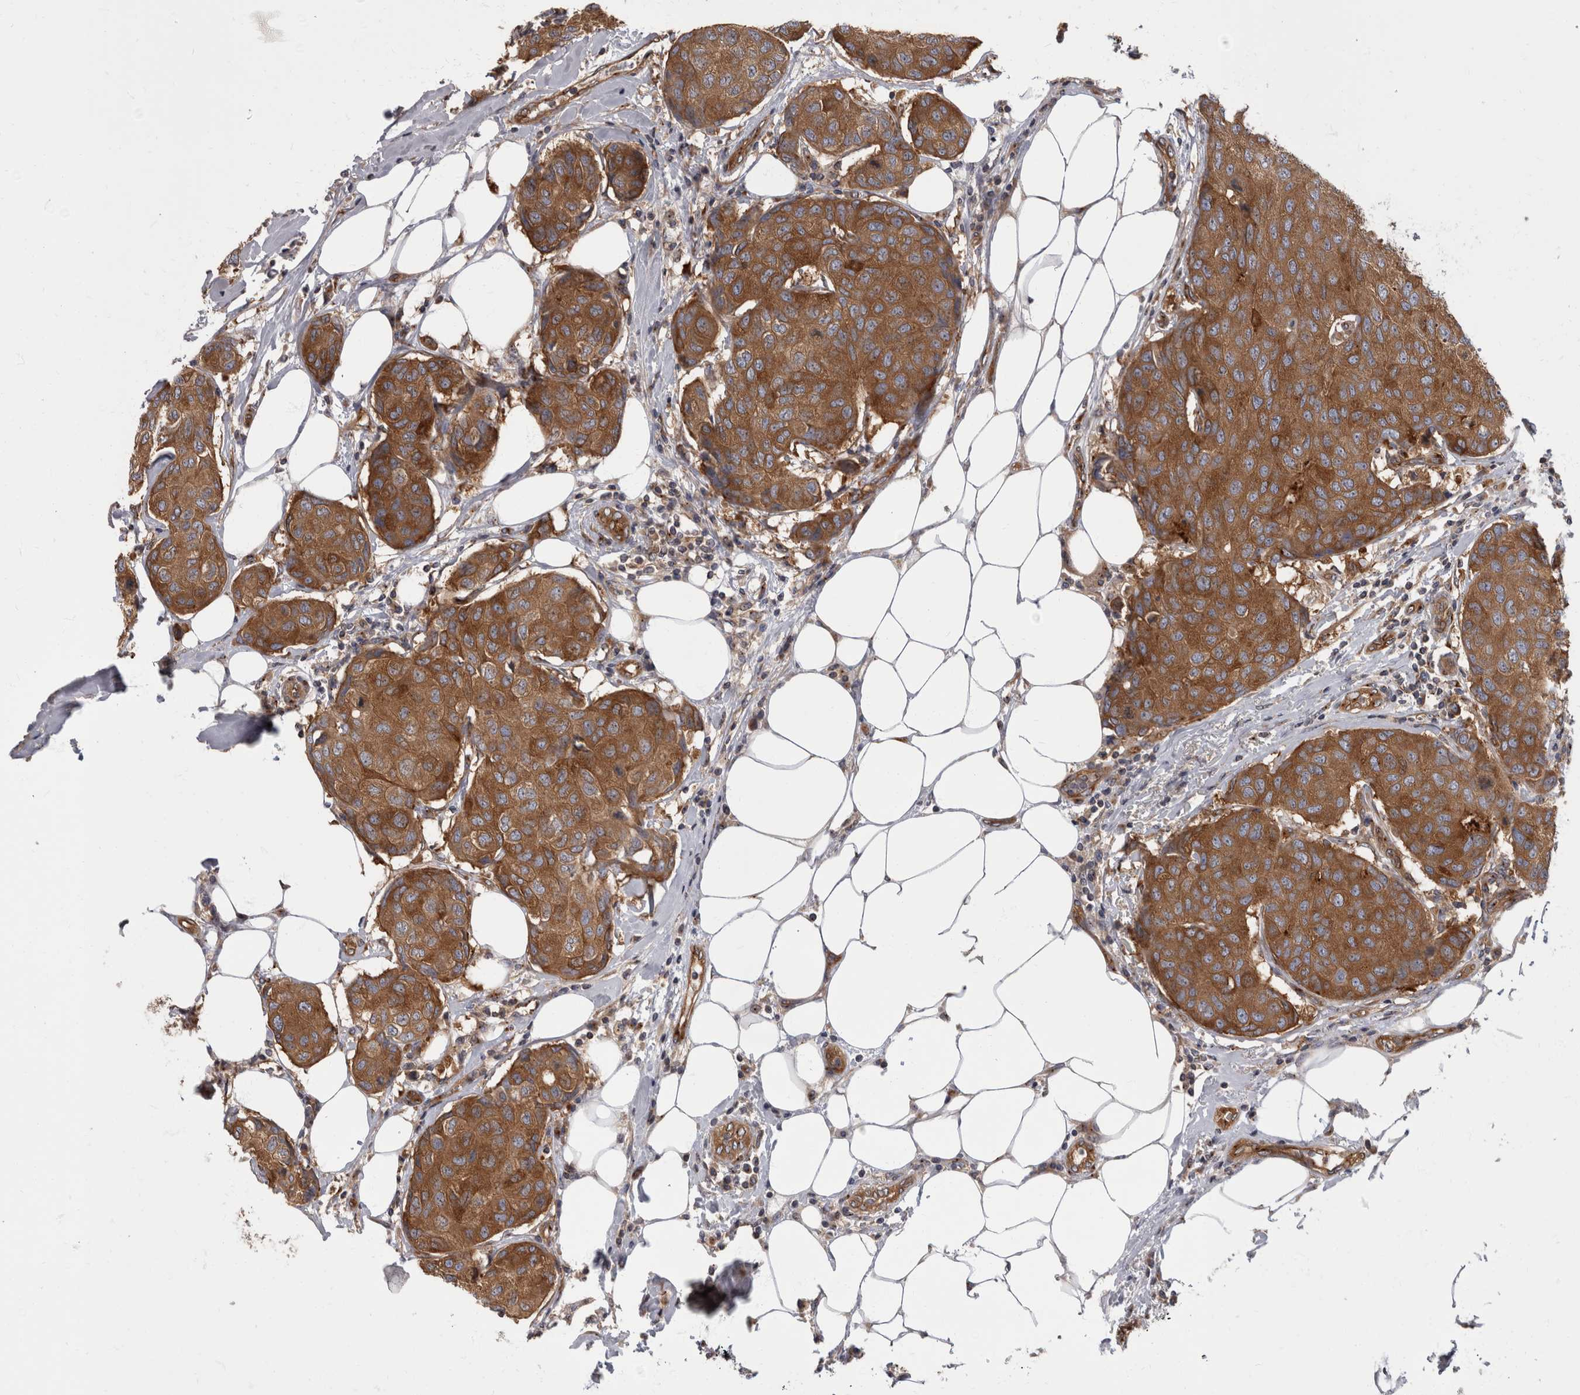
{"staining": {"intensity": "moderate", "quantity": ">75%", "location": "cytoplasmic/membranous"}, "tissue": "breast cancer", "cell_type": "Tumor cells", "image_type": "cancer", "snomed": [{"axis": "morphology", "description": "Duct carcinoma"}, {"axis": "topography", "description": "Breast"}], "caption": "Human breast cancer stained with a brown dye exhibits moderate cytoplasmic/membranous positive expression in about >75% of tumor cells.", "gene": "HOOK3", "patient": {"sex": "female", "age": 80}}